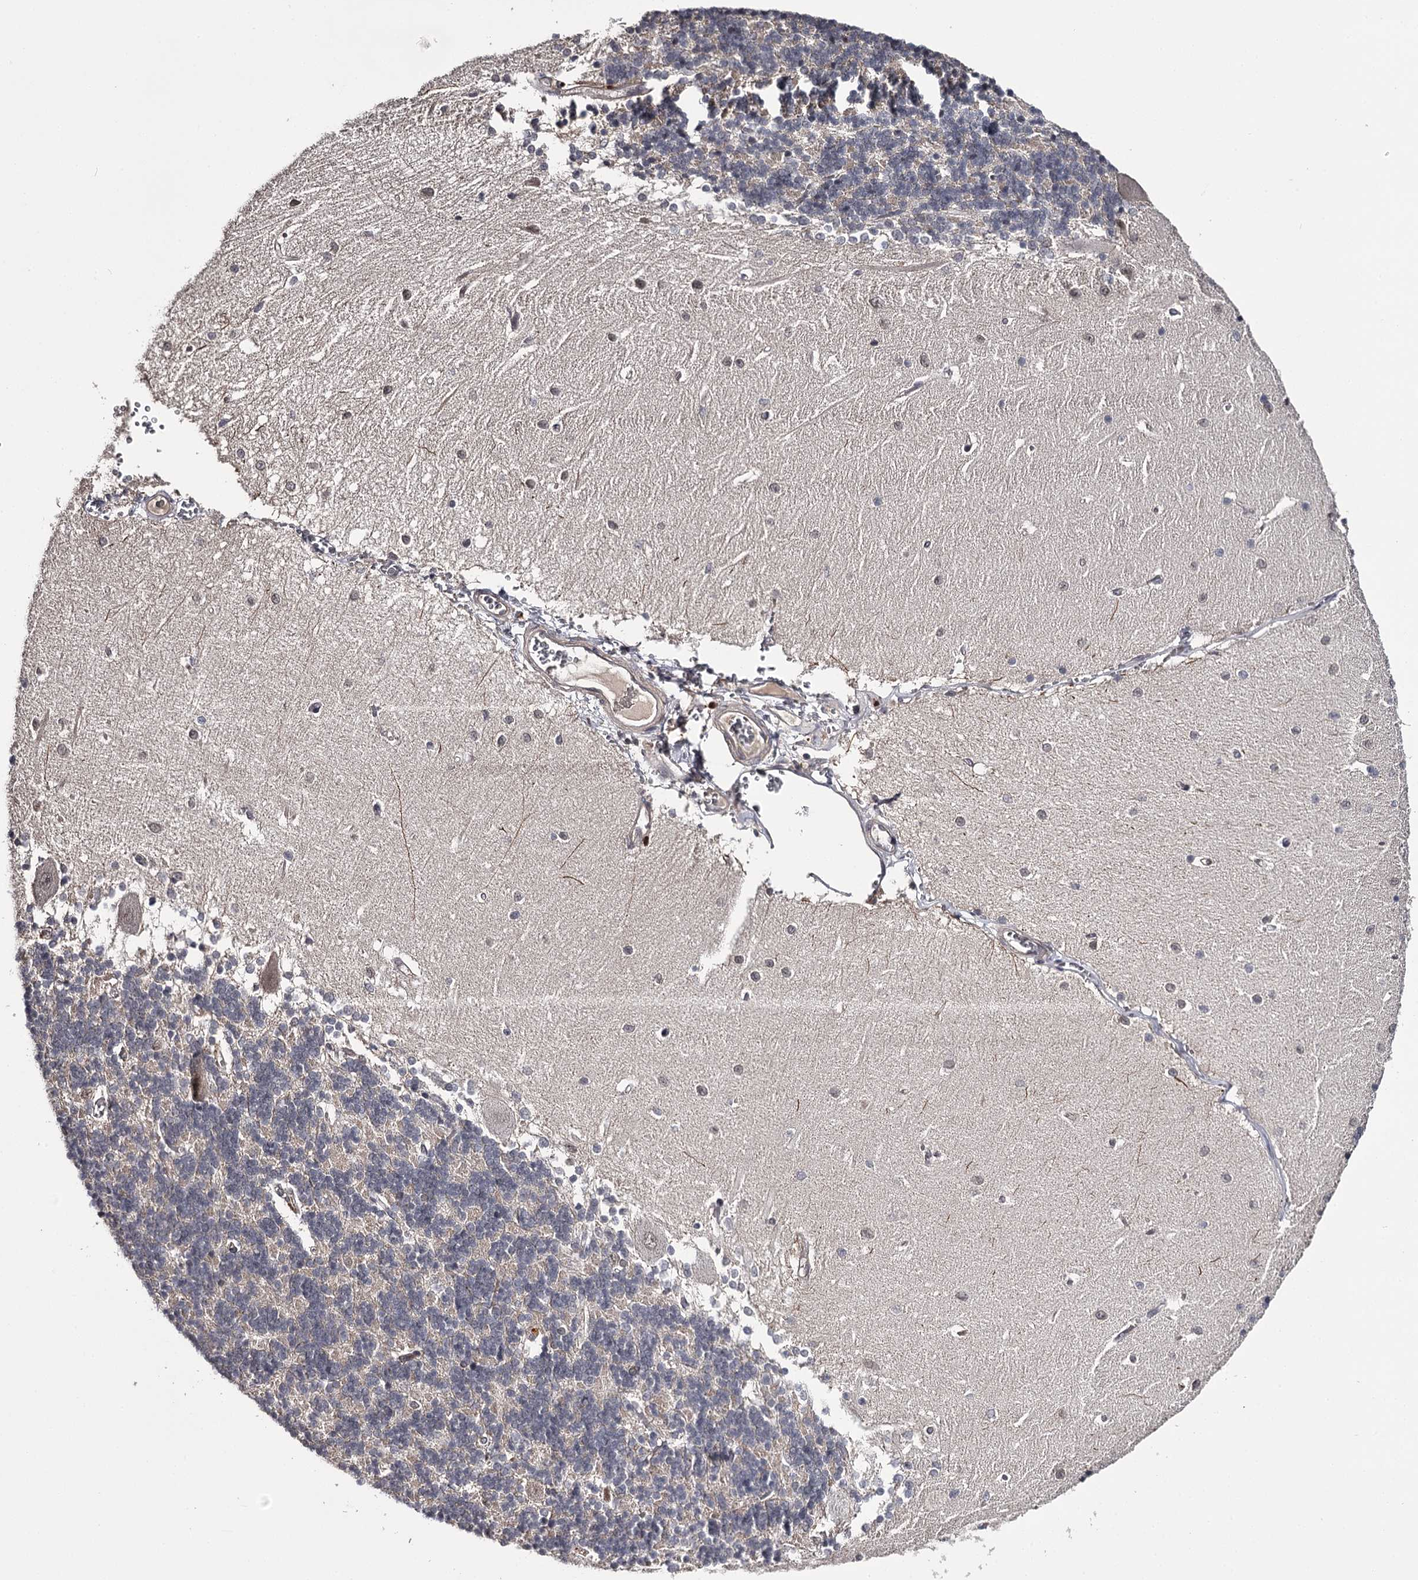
{"staining": {"intensity": "weak", "quantity": "25%-75%", "location": "cytoplasmic/membranous"}, "tissue": "cerebellum", "cell_type": "Cells in granular layer", "image_type": "normal", "snomed": [{"axis": "morphology", "description": "Normal tissue, NOS"}, {"axis": "topography", "description": "Cerebellum"}], "caption": "DAB immunohistochemical staining of unremarkable cerebellum displays weak cytoplasmic/membranous protein staining in approximately 25%-75% of cells in granular layer.", "gene": "CWF19L2", "patient": {"sex": "male", "age": 37}}